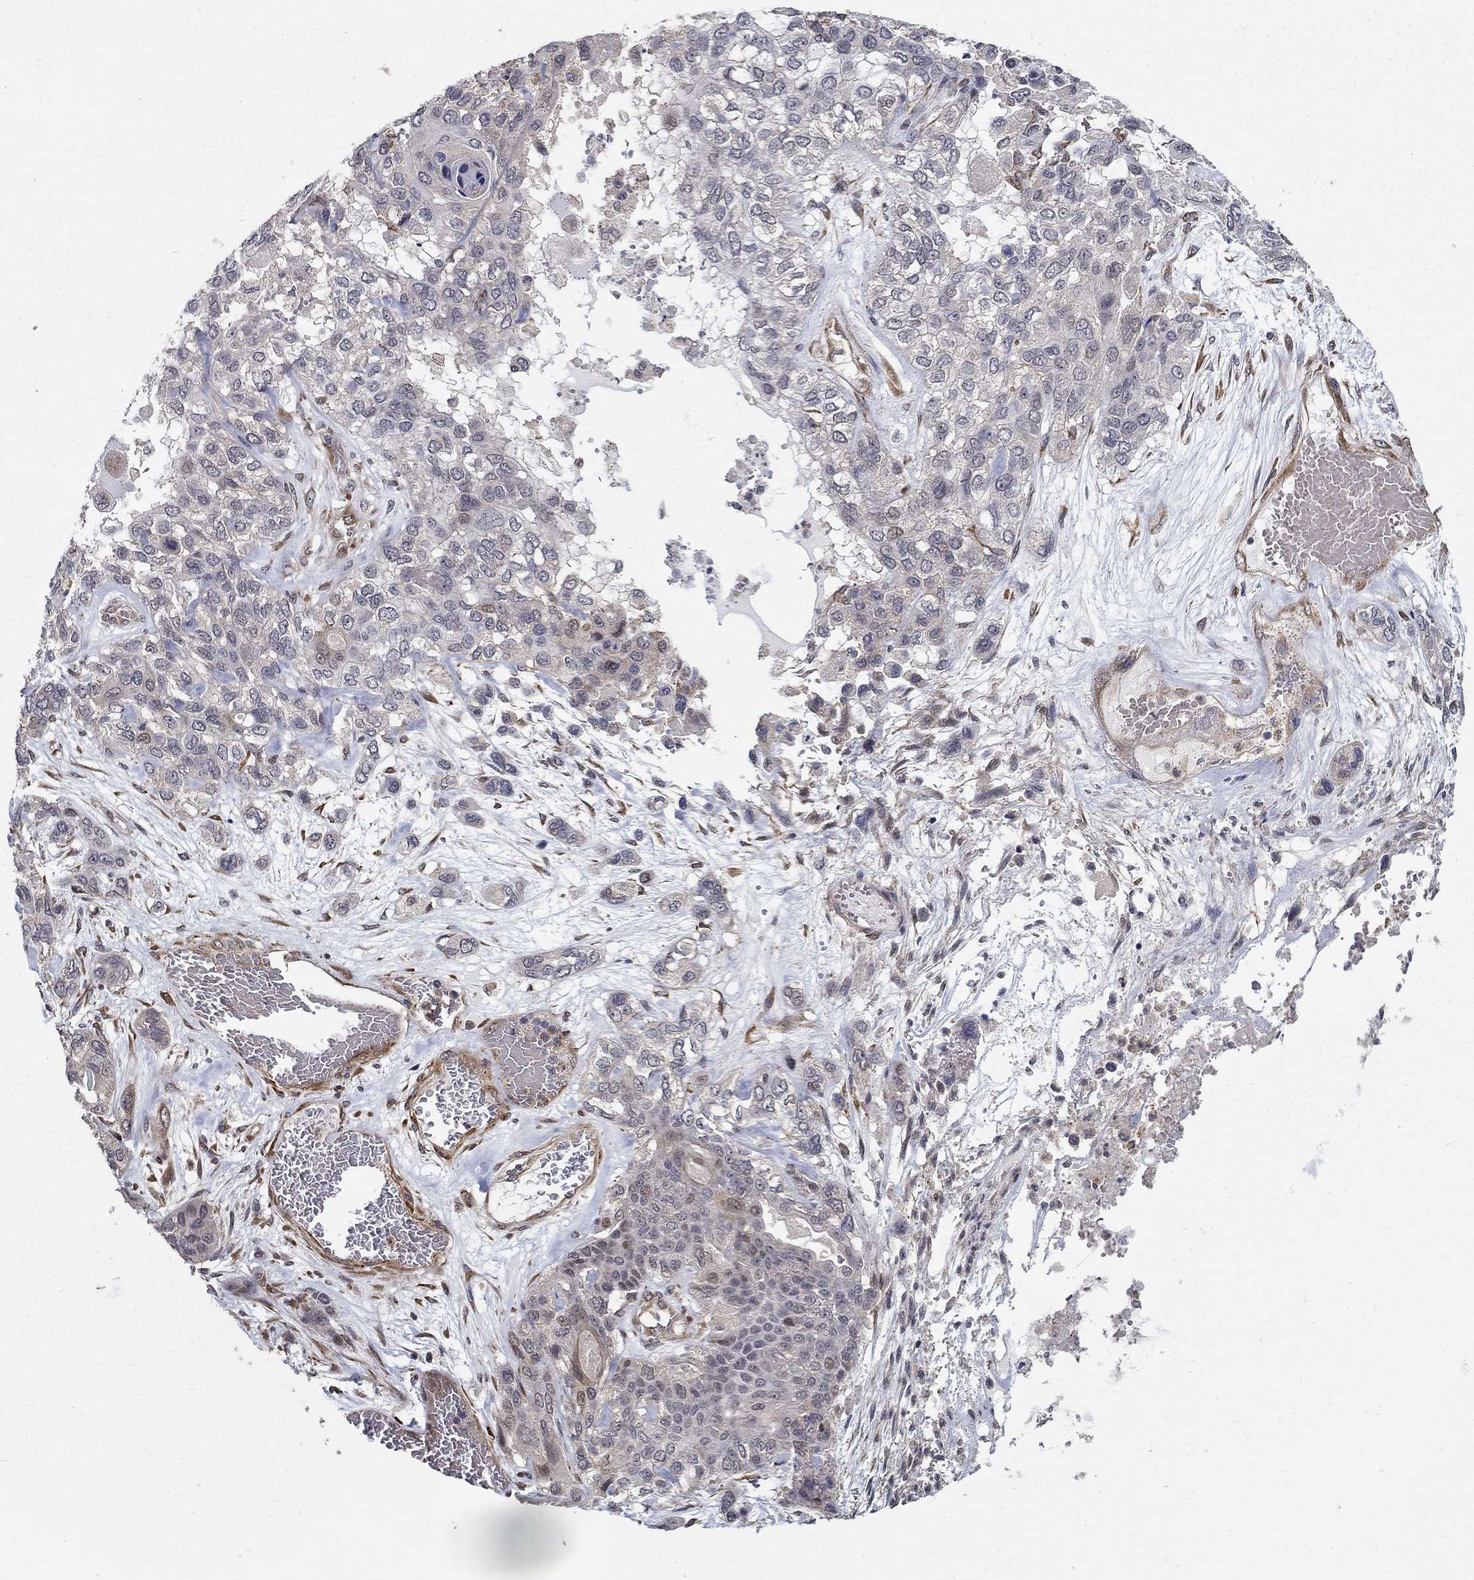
{"staining": {"intensity": "negative", "quantity": "none", "location": "none"}, "tissue": "lung cancer", "cell_type": "Tumor cells", "image_type": "cancer", "snomed": [{"axis": "morphology", "description": "Squamous cell carcinoma, NOS"}, {"axis": "topography", "description": "Lung"}], "caption": "DAB (3,3'-diaminobenzidine) immunohistochemical staining of lung cancer displays no significant staining in tumor cells.", "gene": "ZNF594", "patient": {"sex": "female", "age": 70}}